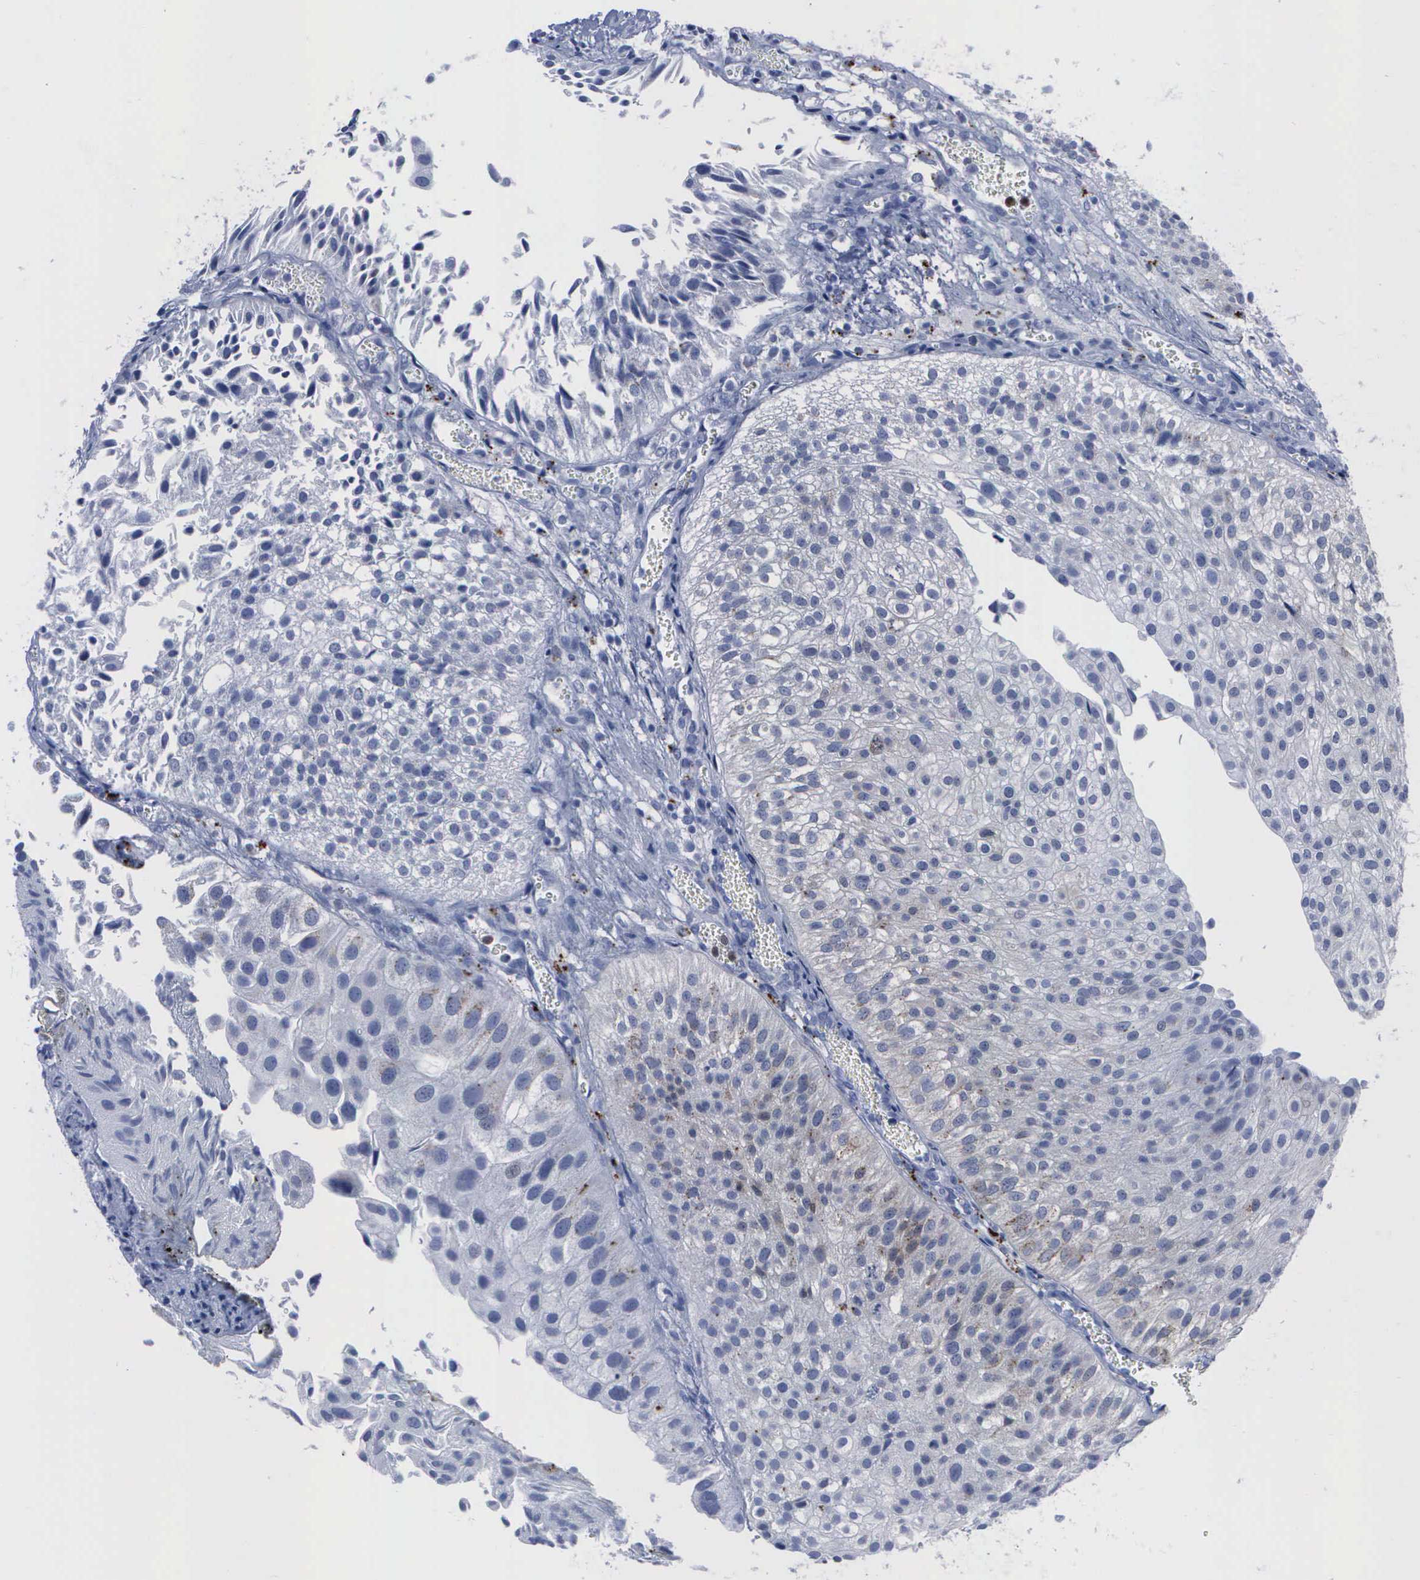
{"staining": {"intensity": "moderate", "quantity": "25%-75%", "location": "cytoplasmic/membranous"}, "tissue": "urothelial cancer", "cell_type": "Tumor cells", "image_type": "cancer", "snomed": [{"axis": "morphology", "description": "Urothelial carcinoma, Low grade"}, {"axis": "topography", "description": "Urinary bladder"}], "caption": "Immunohistochemical staining of human low-grade urothelial carcinoma exhibits medium levels of moderate cytoplasmic/membranous protein expression in approximately 25%-75% of tumor cells.", "gene": "CSTA", "patient": {"sex": "female", "age": 89}}